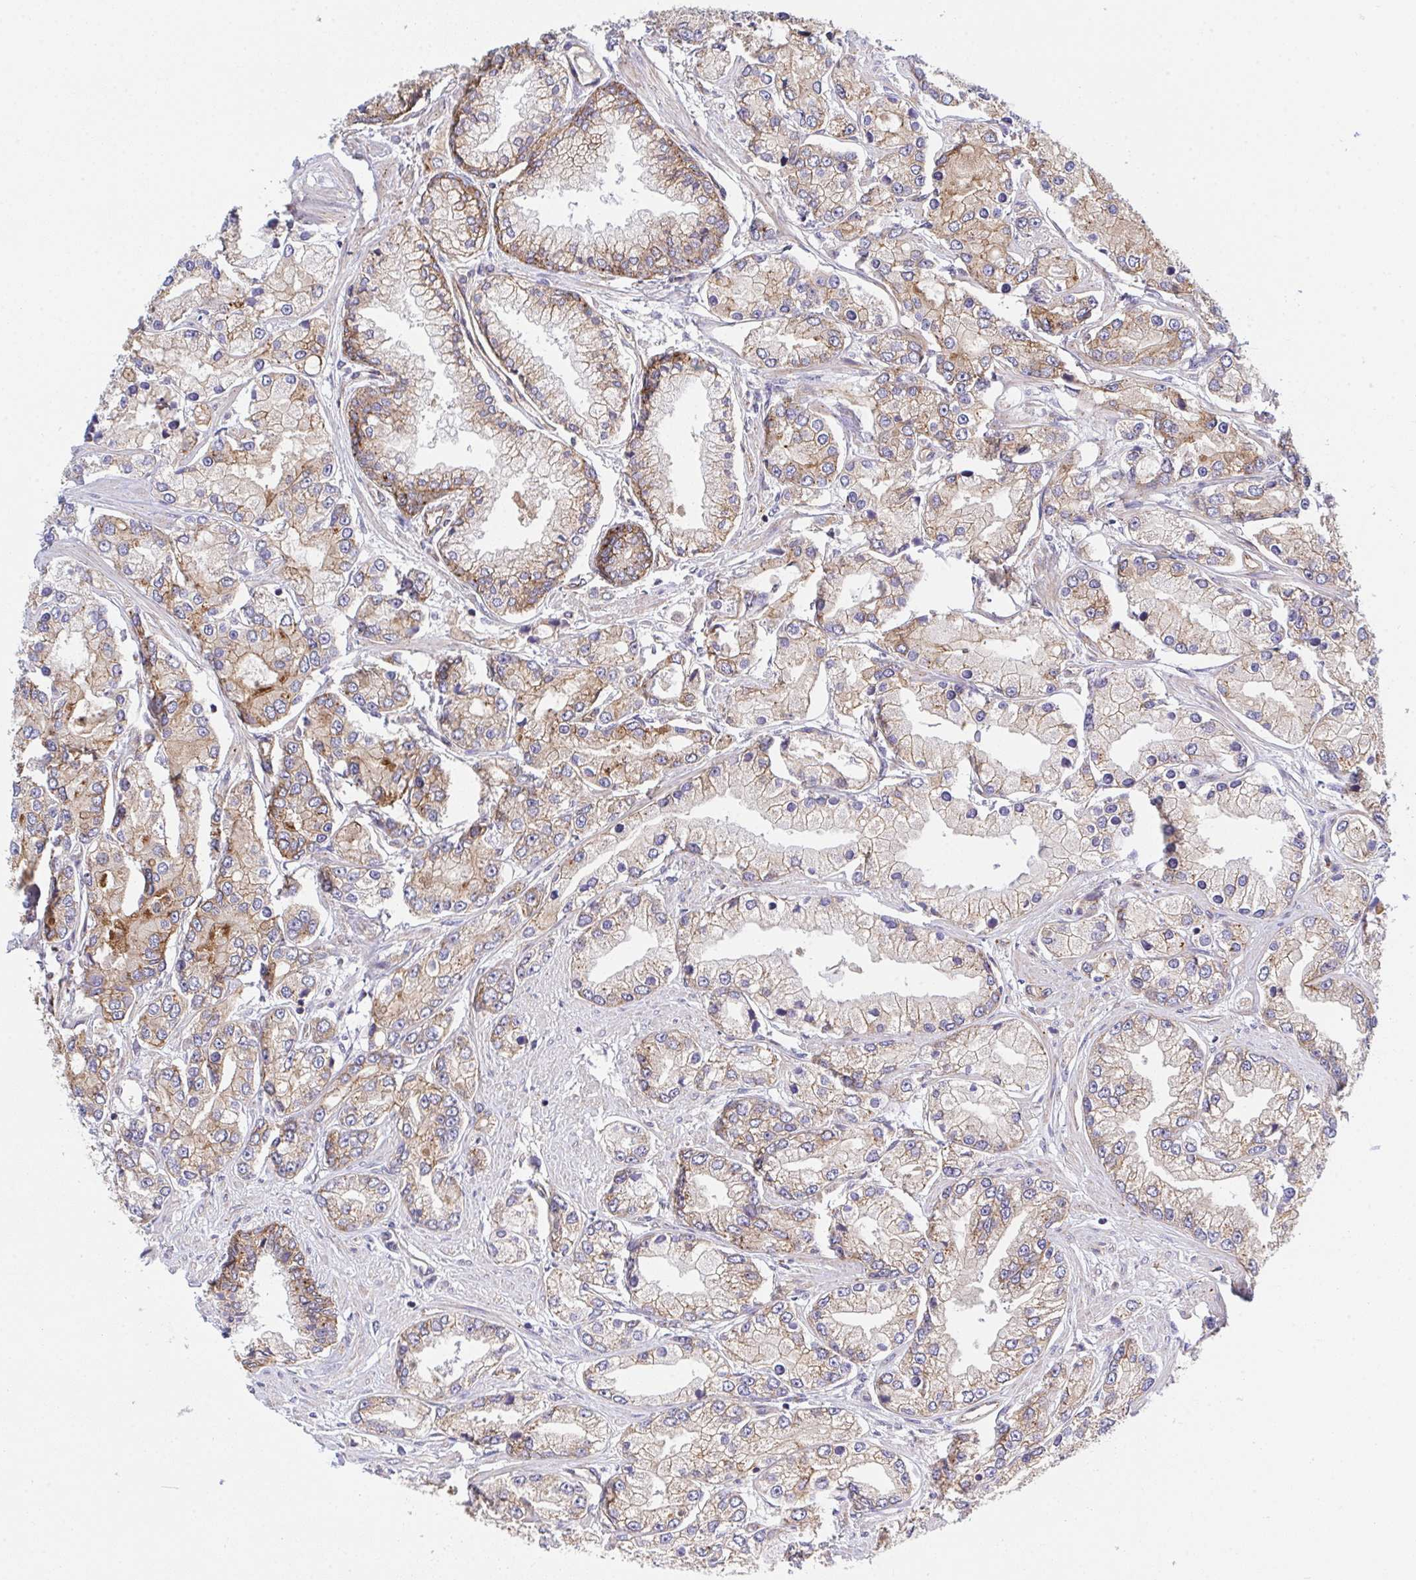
{"staining": {"intensity": "moderate", "quantity": ">75%", "location": "cytoplasmic/membranous"}, "tissue": "prostate cancer", "cell_type": "Tumor cells", "image_type": "cancer", "snomed": [{"axis": "morphology", "description": "Adenocarcinoma, High grade"}, {"axis": "topography", "description": "Prostate"}], "caption": "Adenocarcinoma (high-grade) (prostate) stained with a brown dye exhibits moderate cytoplasmic/membranous positive expression in about >75% of tumor cells.", "gene": "C4orf36", "patient": {"sex": "male", "age": 66}}